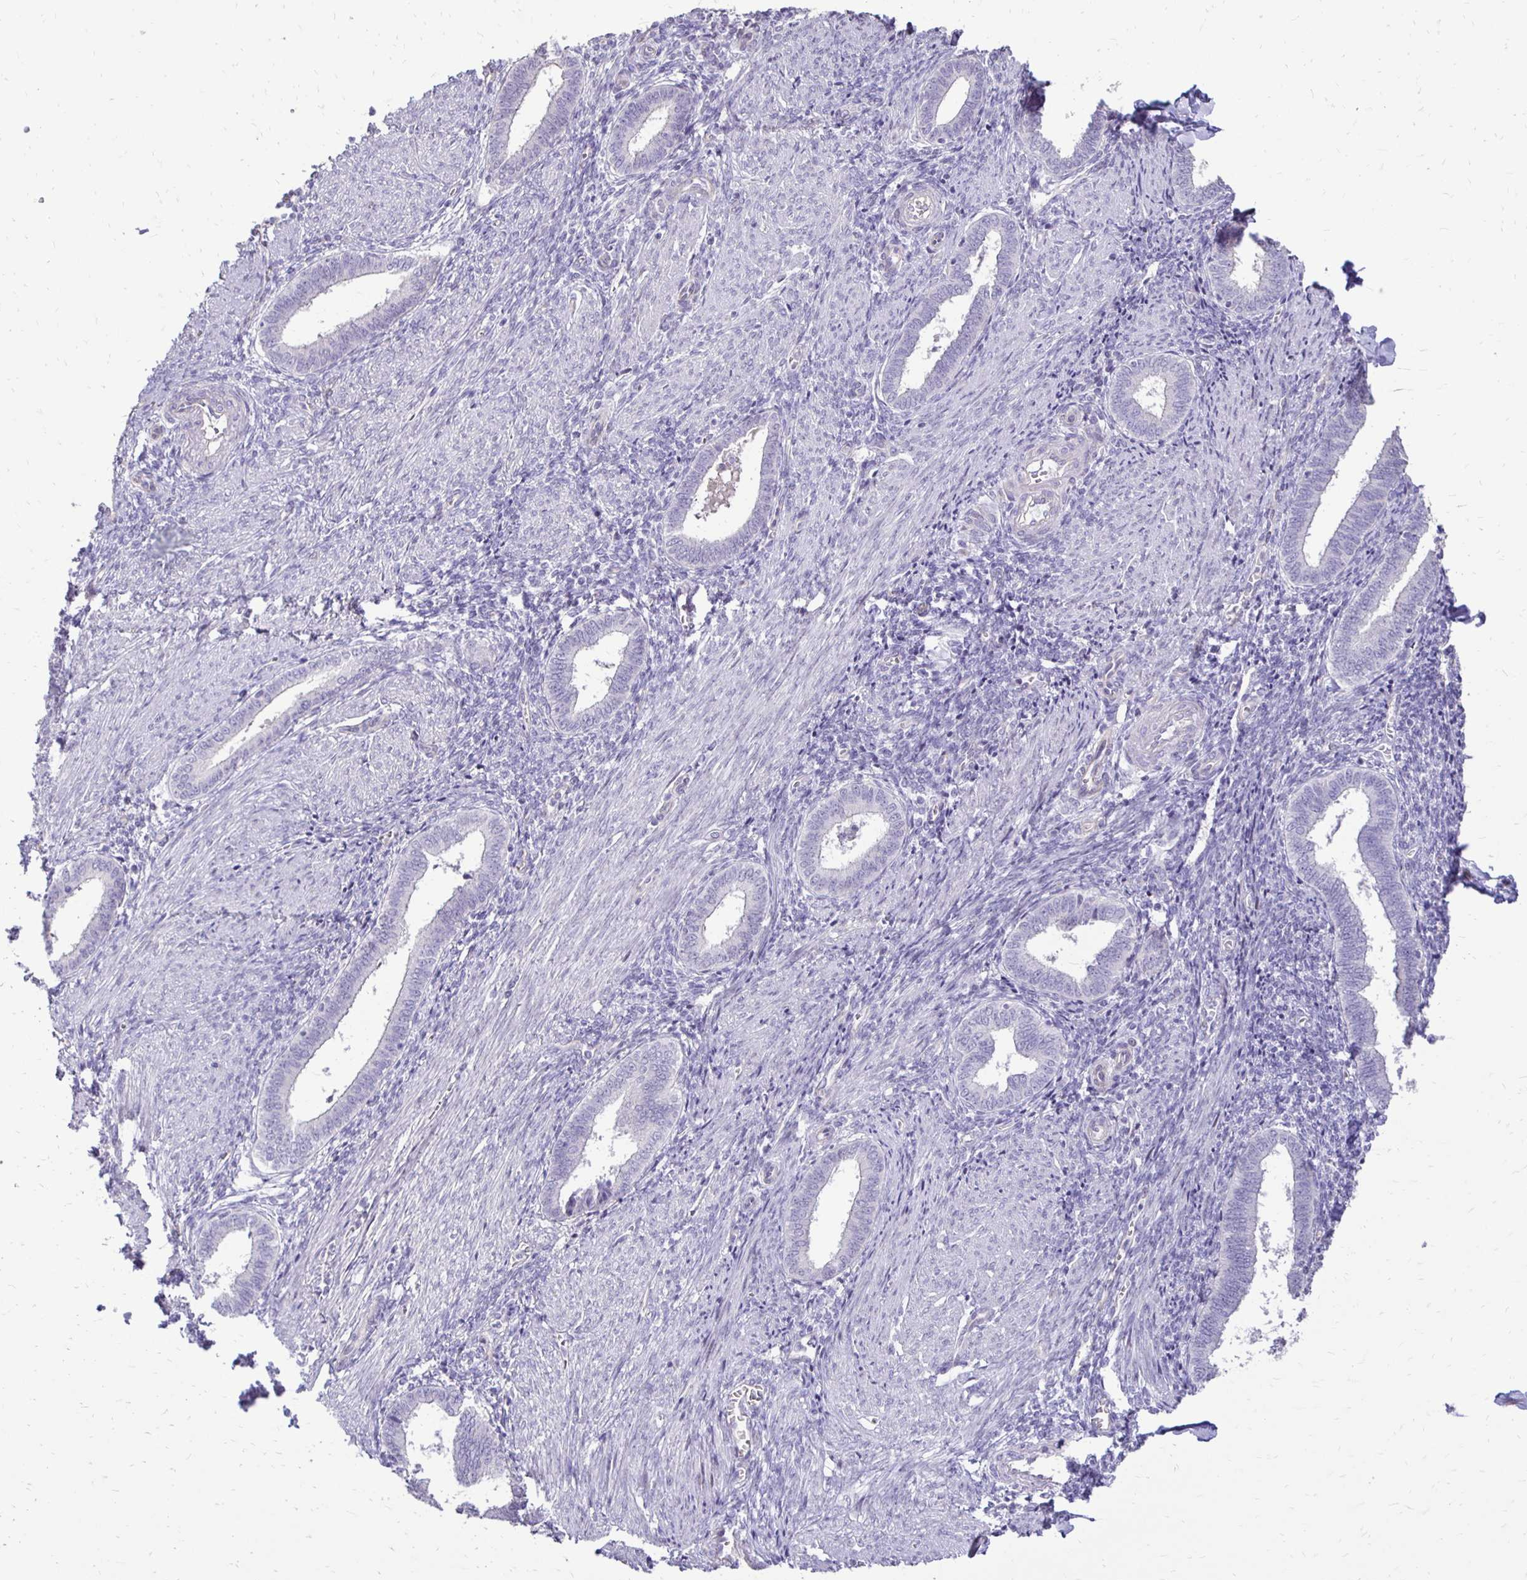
{"staining": {"intensity": "negative", "quantity": "none", "location": "none"}, "tissue": "endometrium", "cell_type": "Cells in endometrial stroma", "image_type": "normal", "snomed": [{"axis": "morphology", "description": "Normal tissue, NOS"}, {"axis": "topography", "description": "Endometrium"}], "caption": "This photomicrograph is of normal endometrium stained with immunohistochemistry to label a protein in brown with the nuclei are counter-stained blue. There is no expression in cells in endometrial stroma.", "gene": "GAS2", "patient": {"sex": "female", "age": 42}}